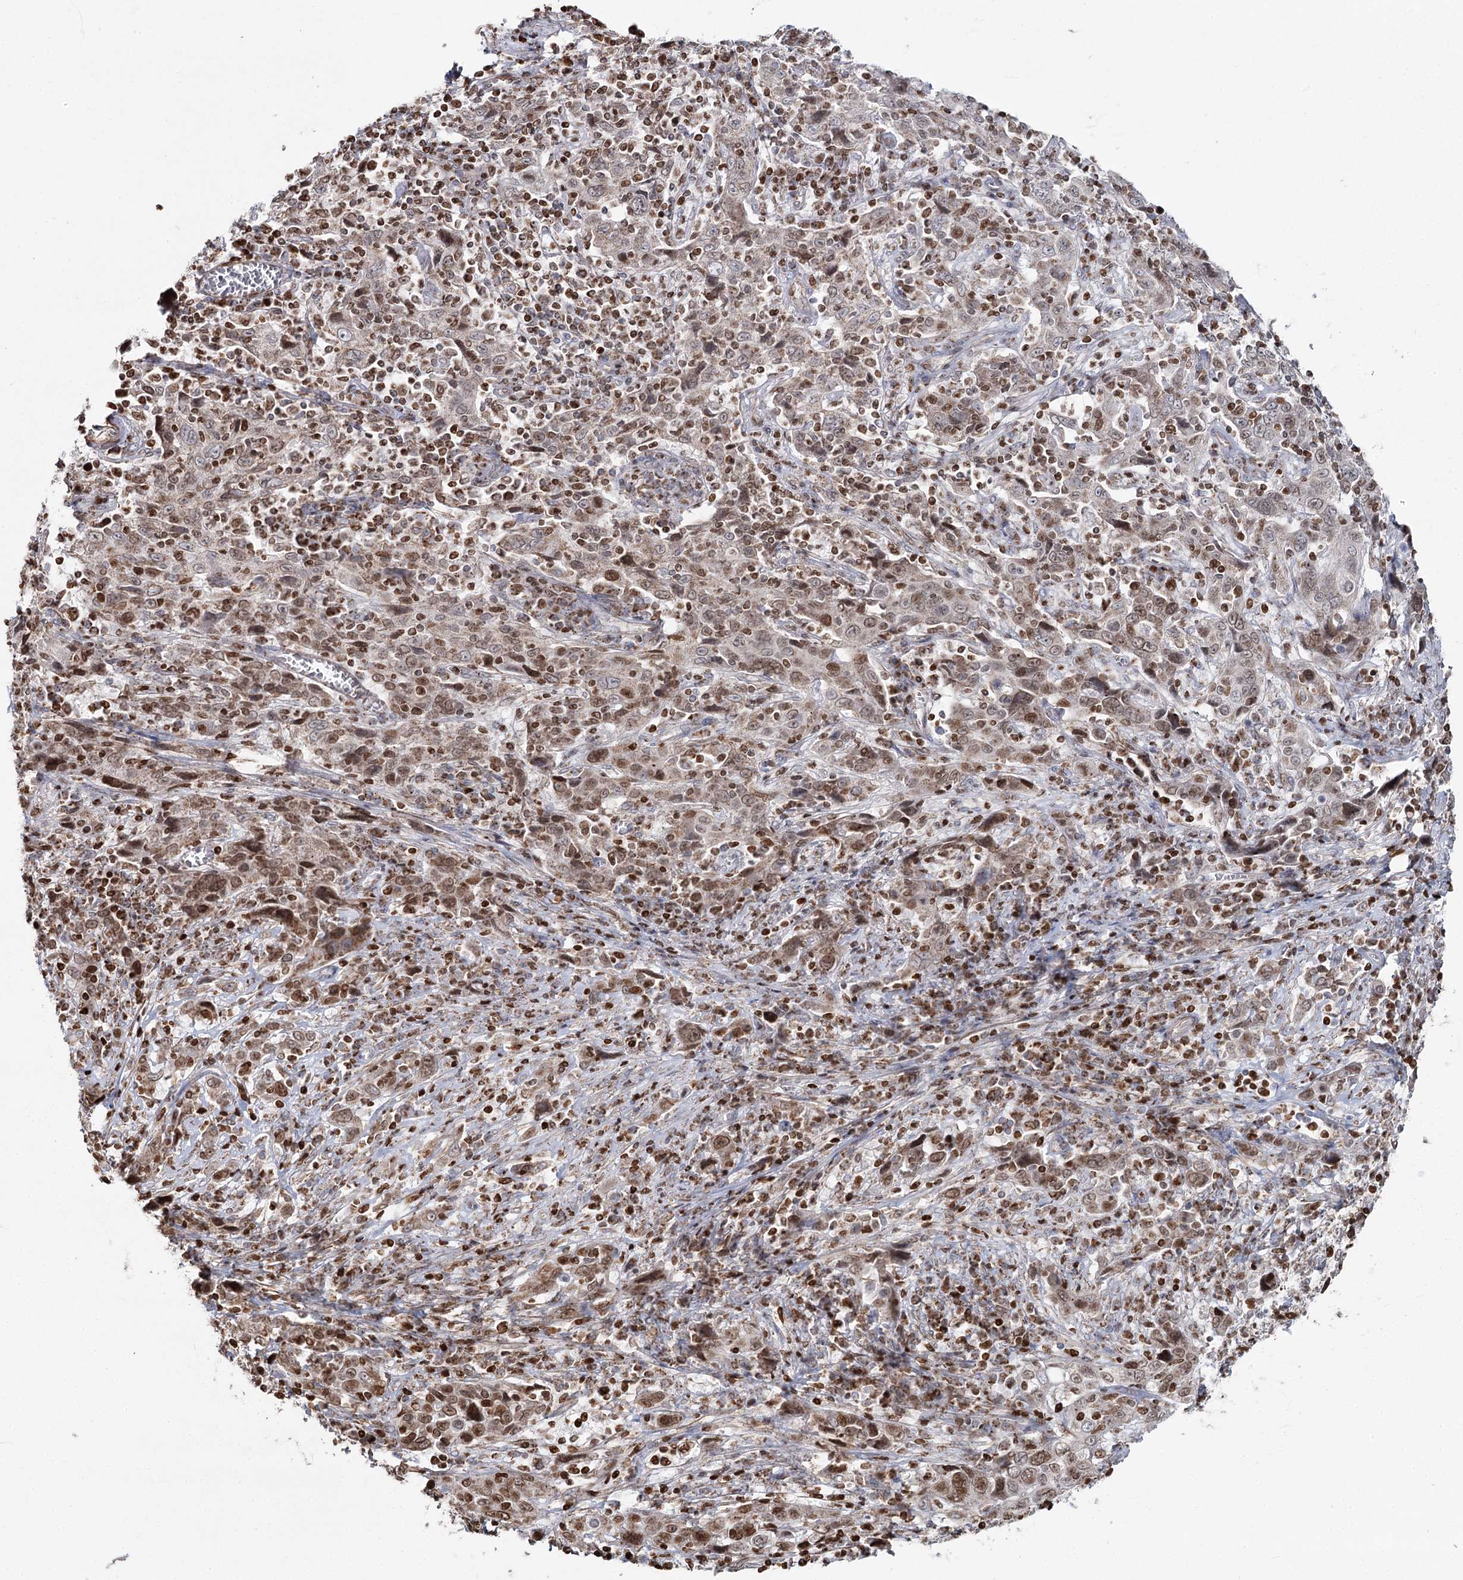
{"staining": {"intensity": "moderate", "quantity": ">75%", "location": "cytoplasmic/membranous,nuclear"}, "tissue": "cervical cancer", "cell_type": "Tumor cells", "image_type": "cancer", "snomed": [{"axis": "morphology", "description": "Squamous cell carcinoma, NOS"}, {"axis": "topography", "description": "Cervix"}], "caption": "Immunohistochemical staining of cervical cancer (squamous cell carcinoma) displays medium levels of moderate cytoplasmic/membranous and nuclear protein positivity in about >75% of tumor cells.", "gene": "PDHX", "patient": {"sex": "female", "age": 46}}